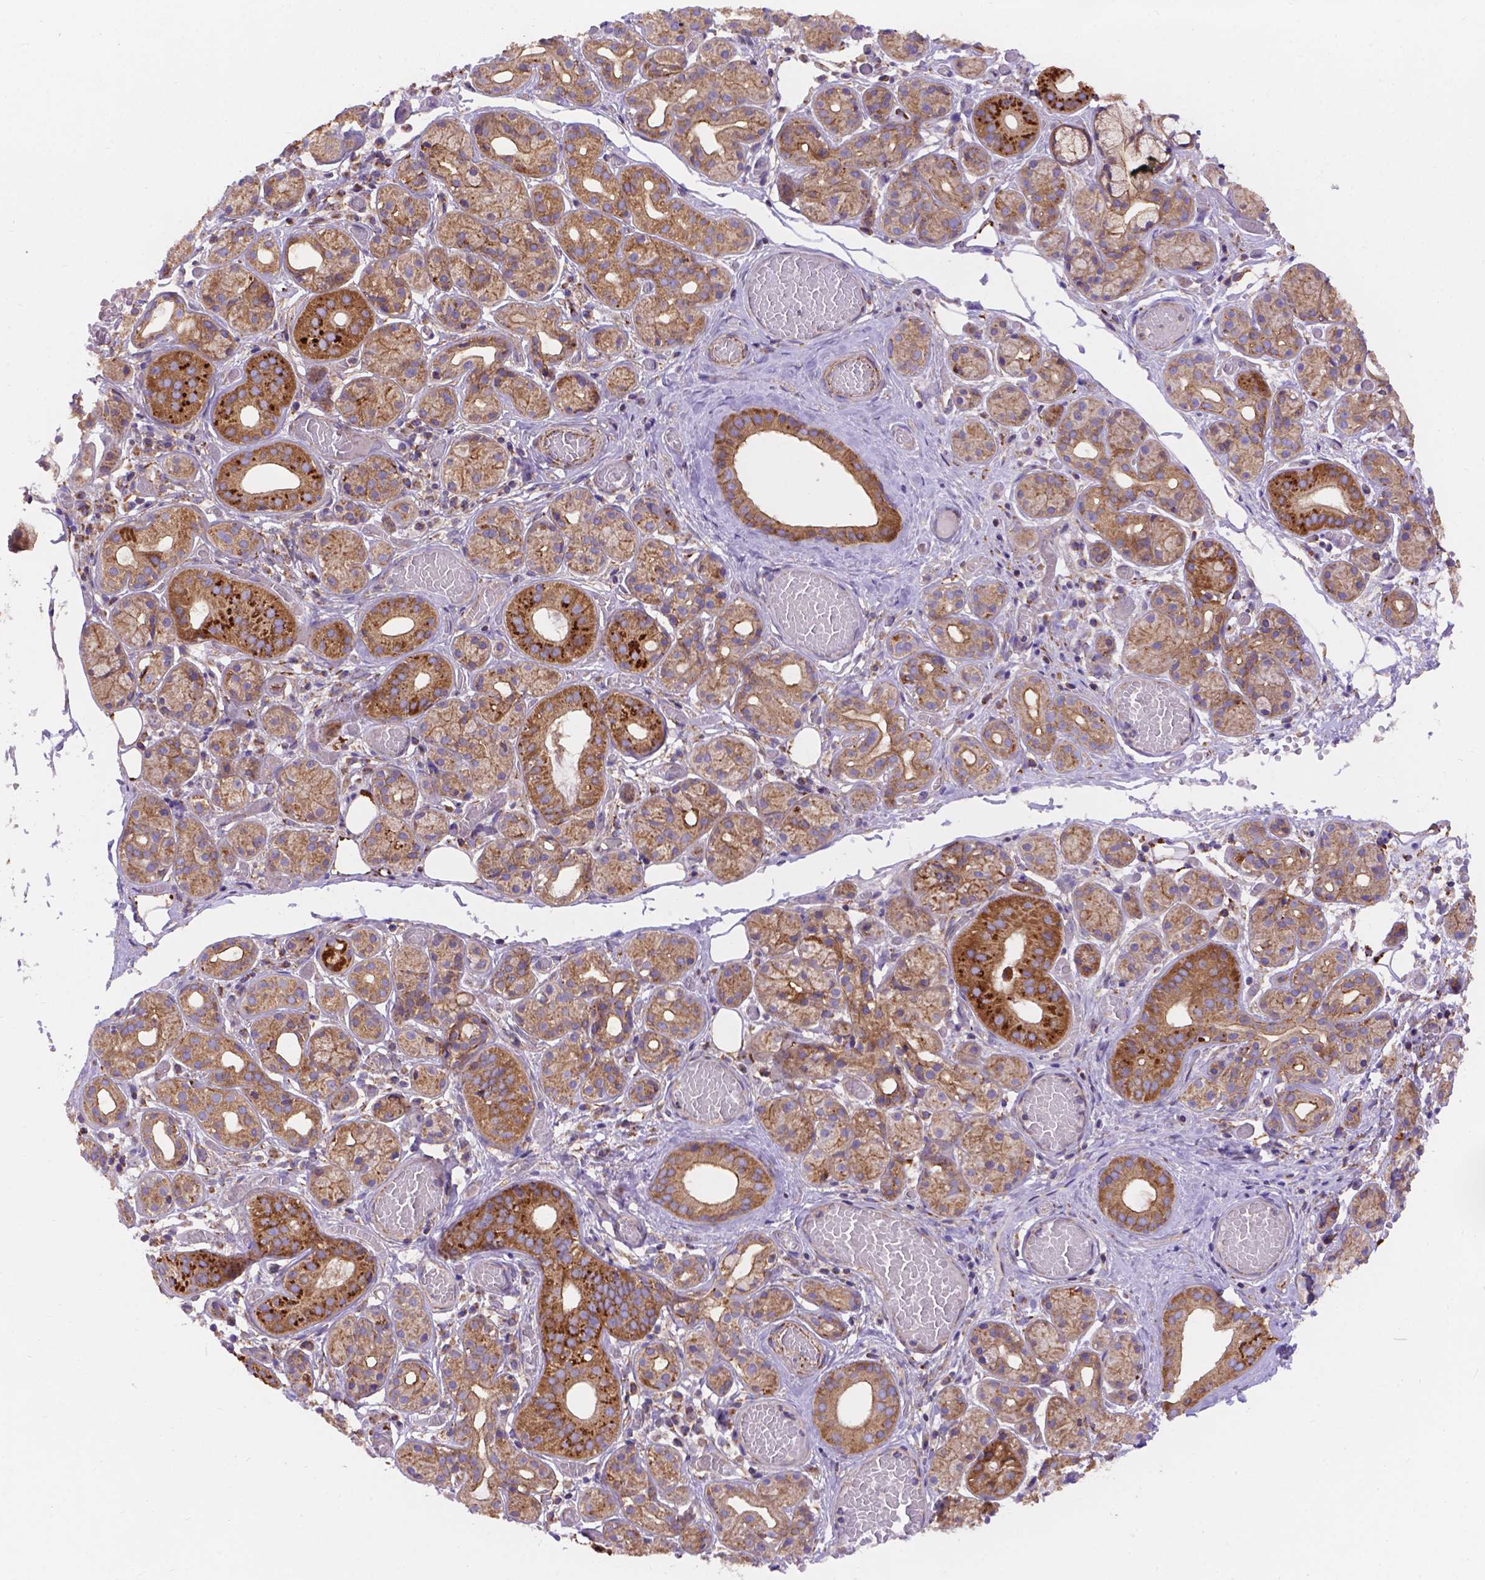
{"staining": {"intensity": "strong", "quantity": "25%-75%", "location": "cytoplasmic/membranous"}, "tissue": "salivary gland", "cell_type": "Glandular cells", "image_type": "normal", "snomed": [{"axis": "morphology", "description": "Normal tissue, NOS"}, {"axis": "topography", "description": "Salivary gland"}, {"axis": "topography", "description": "Peripheral nerve tissue"}], "caption": "IHC photomicrograph of benign human salivary gland stained for a protein (brown), which reveals high levels of strong cytoplasmic/membranous staining in approximately 25%-75% of glandular cells.", "gene": "AK3", "patient": {"sex": "male", "age": 71}}